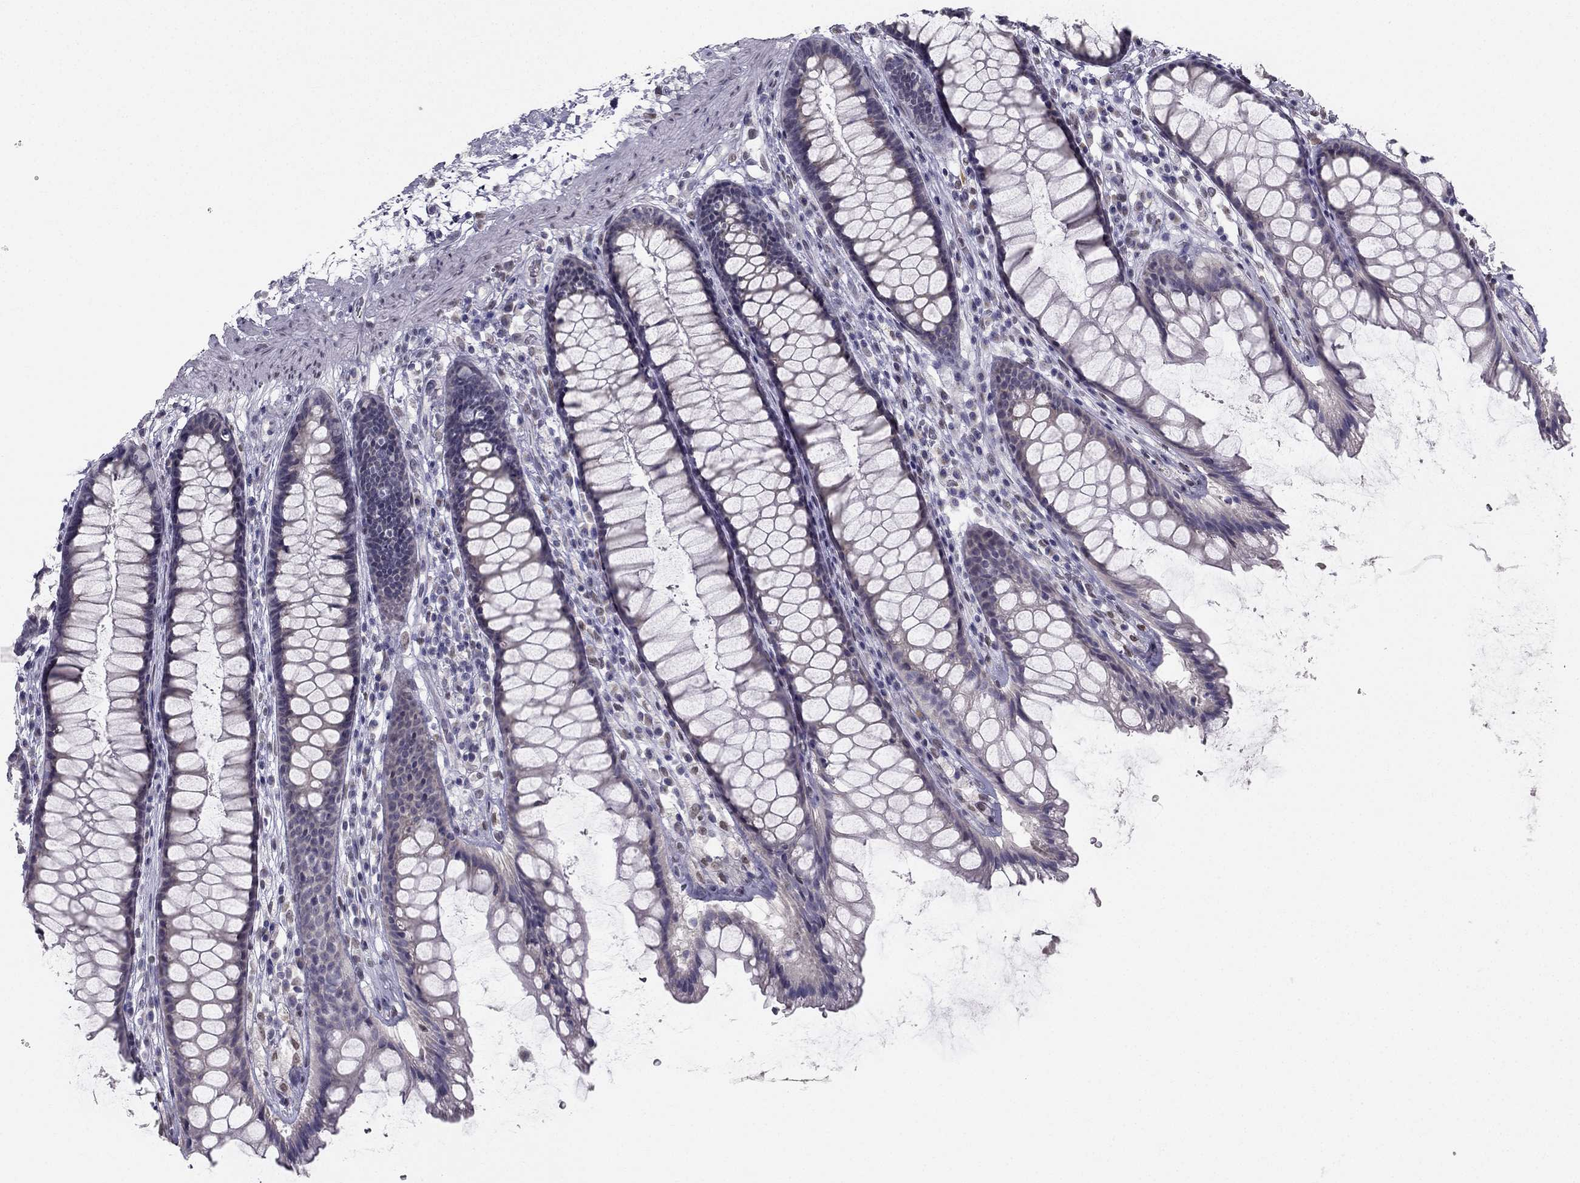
{"staining": {"intensity": "negative", "quantity": "none", "location": "none"}, "tissue": "rectum", "cell_type": "Glandular cells", "image_type": "normal", "snomed": [{"axis": "morphology", "description": "Normal tissue, NOS"}, {"axis": "topography", "description": "Rectum"}], "caption": "This is an immunohistochemistry (IHC) histopathology image of unremarkable rectum. There is no positivity in glandular cells.", "gene": "TRPS1", "patient": {"sex": "male", "age": 72}}